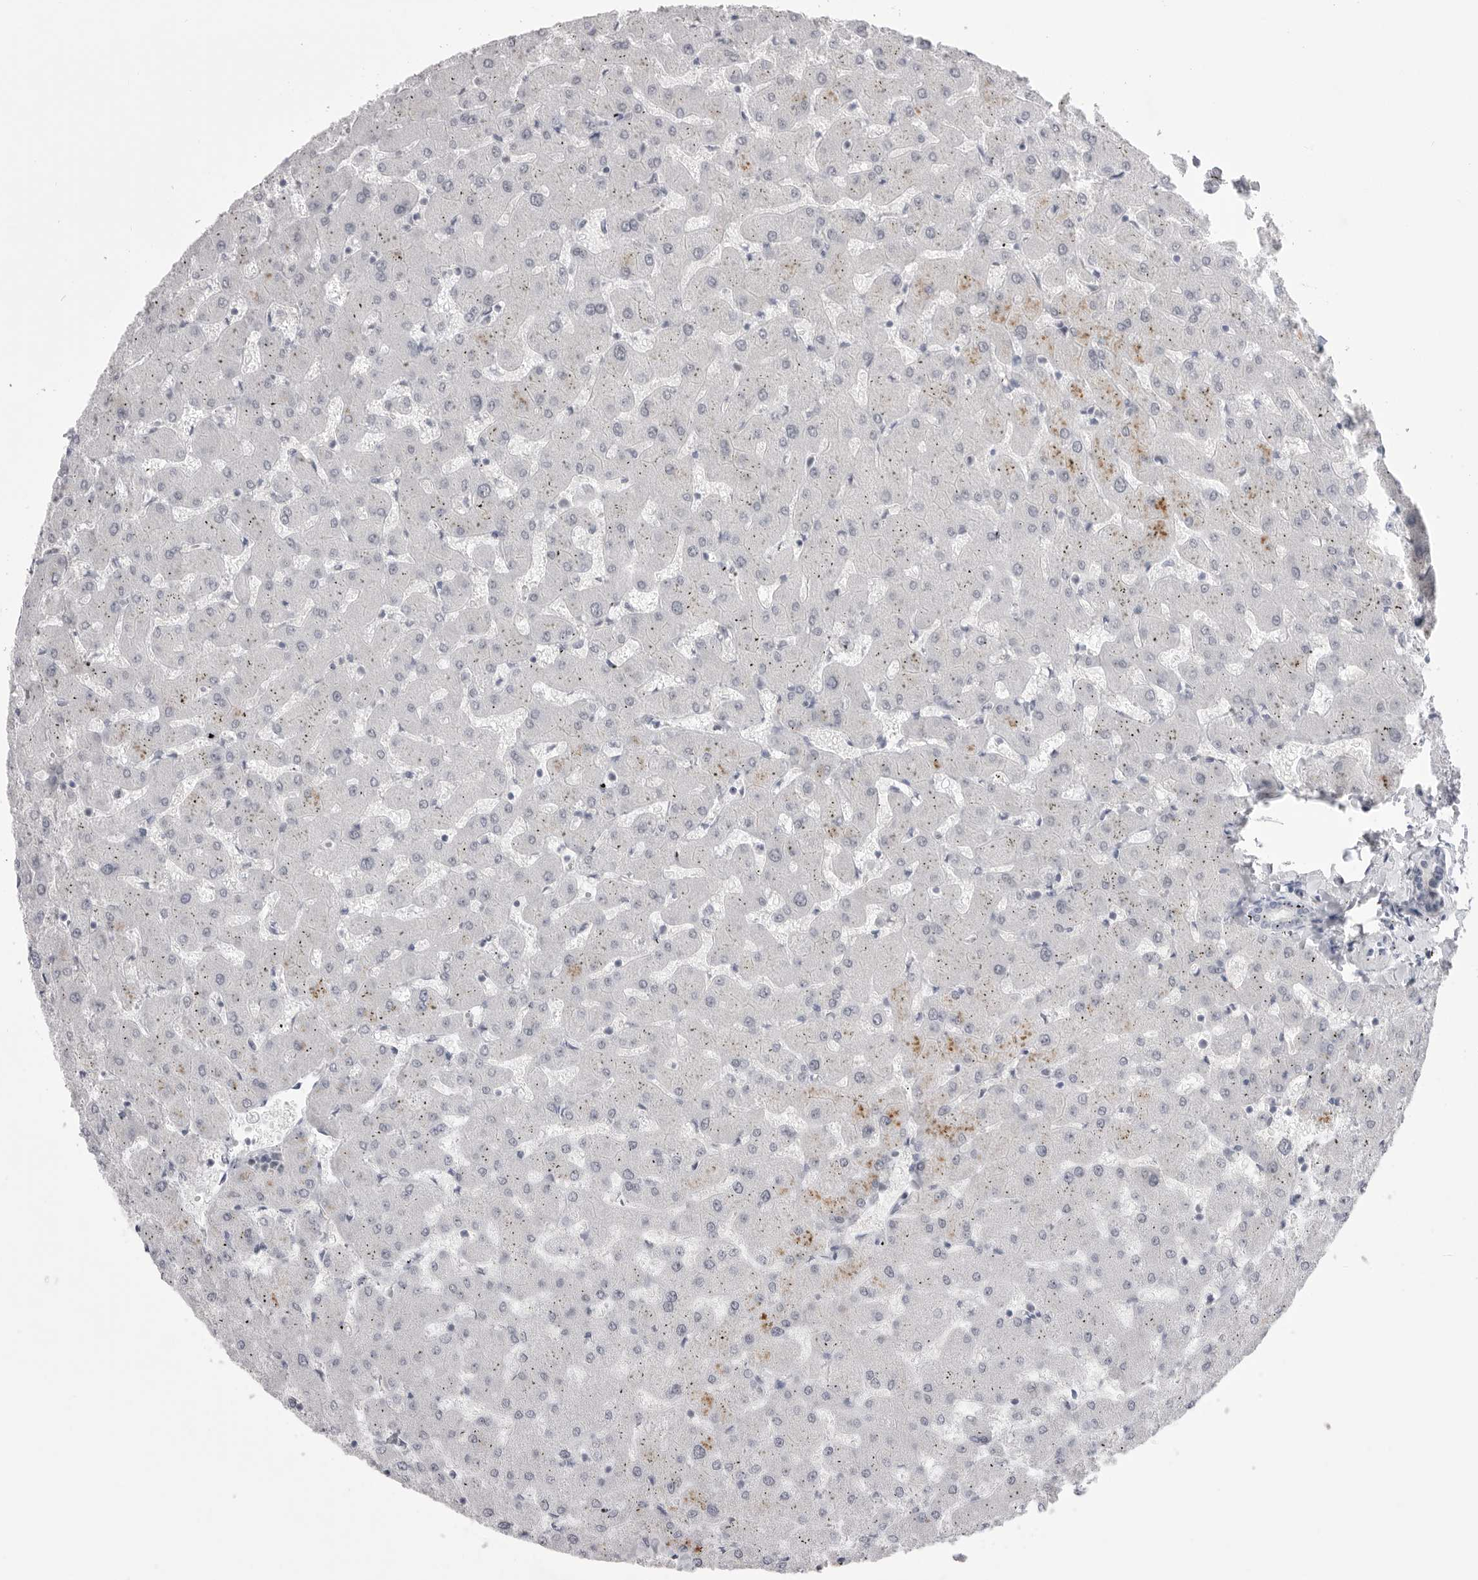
{"staining": {"intensity": "negative", "quantity": "none", "location": "none"}, "tissue": "liver", "cell_type": "Cholangiocytes", "image_type": "normal", "snomed": [{"axis": "morphology", "description": "Normal tissue, NOS"}, {"axis": "topography", "description": "Liver"}], "caption": "Liver stained for a protein using immunohistochemistry (IHC) displays no expression cholangiocytes.", "gene": "ZBTB7B", "patient": {"sex": "female", "age": 63}}